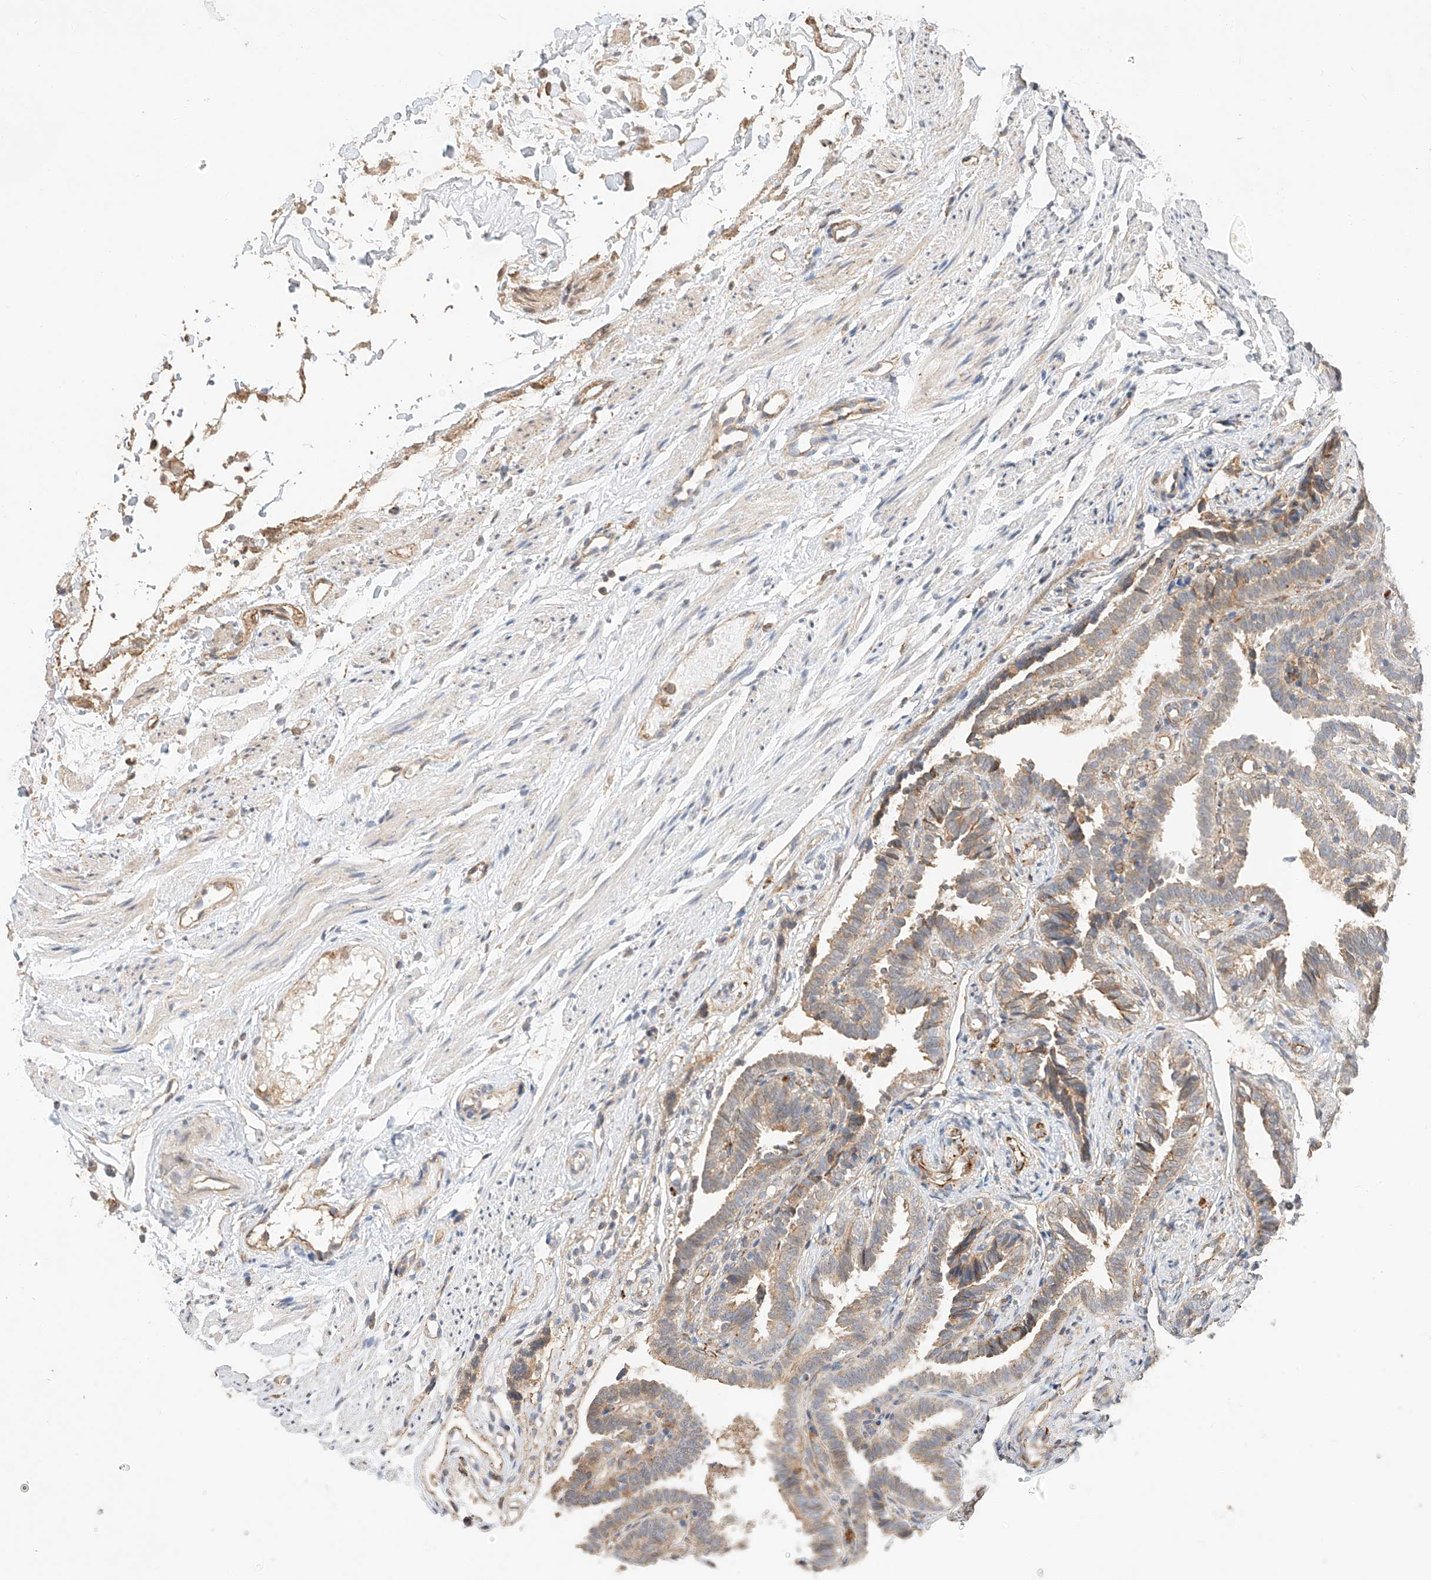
{"staining": {"intensity": "weak", "quantity": "25%-75%", "location": "cytoplasmic/membranous"}, "tissue": "fallopian tube", "cell_type": "Glandular cells", "image_type": "normal", "snomed": [{"axis": "morphology", "description": "Normal tissue, NOS"}, {"axis": "topography", "description": "Fallopian tube"}], "caption": "This micrograph demonstrates benign fallopian tube stained with immunohistochemistry (IHC) to label a protein in brown. The cytoplasmic/membranous of glandular cells show weak positivity for the protein. Nuclei are counter-stained blue.", "gene": "SUSD6", "patient": {"sex": "female", "age": 39}}